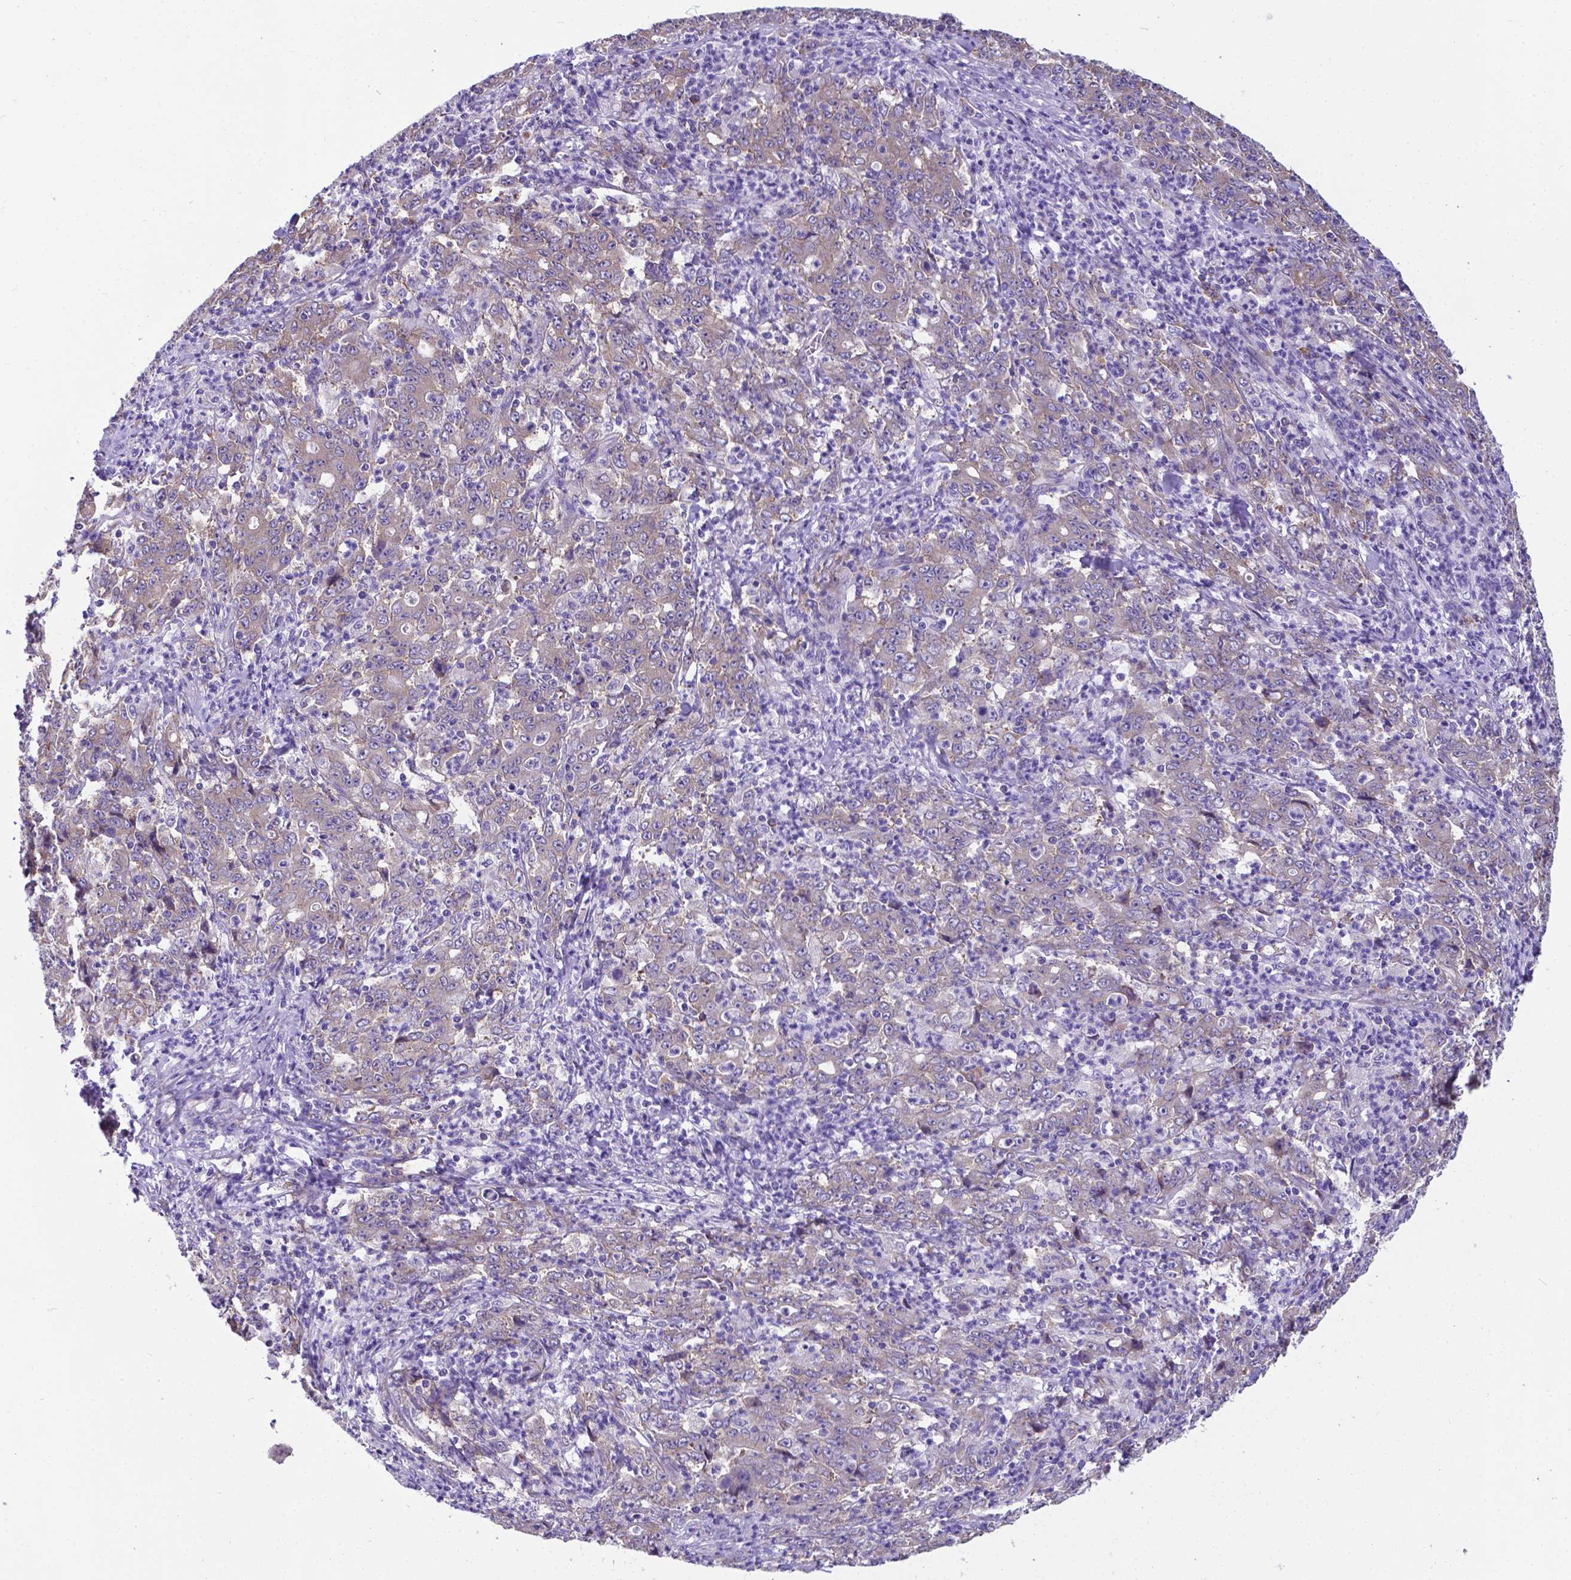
{"staining": {"intensity": "weak", "quantity": ">75%", "location": "cytoplasmic/membranous"}, "tissue": "stomach cancer", "cell_type": "Tumor cells", "image_type": "cancer", "snomed": [{"axis": "morphology", "description": "Adenocarcinoma, NOS"}, {"axis": "topography", "description": "Stomach, lower"}], "caption": "Human adenocarcinoma (stomach) stained with a protein marker shows weak staining in tumor cells.", "gene": "RPL6", "patient": {"sex": "female", "age": 71}}